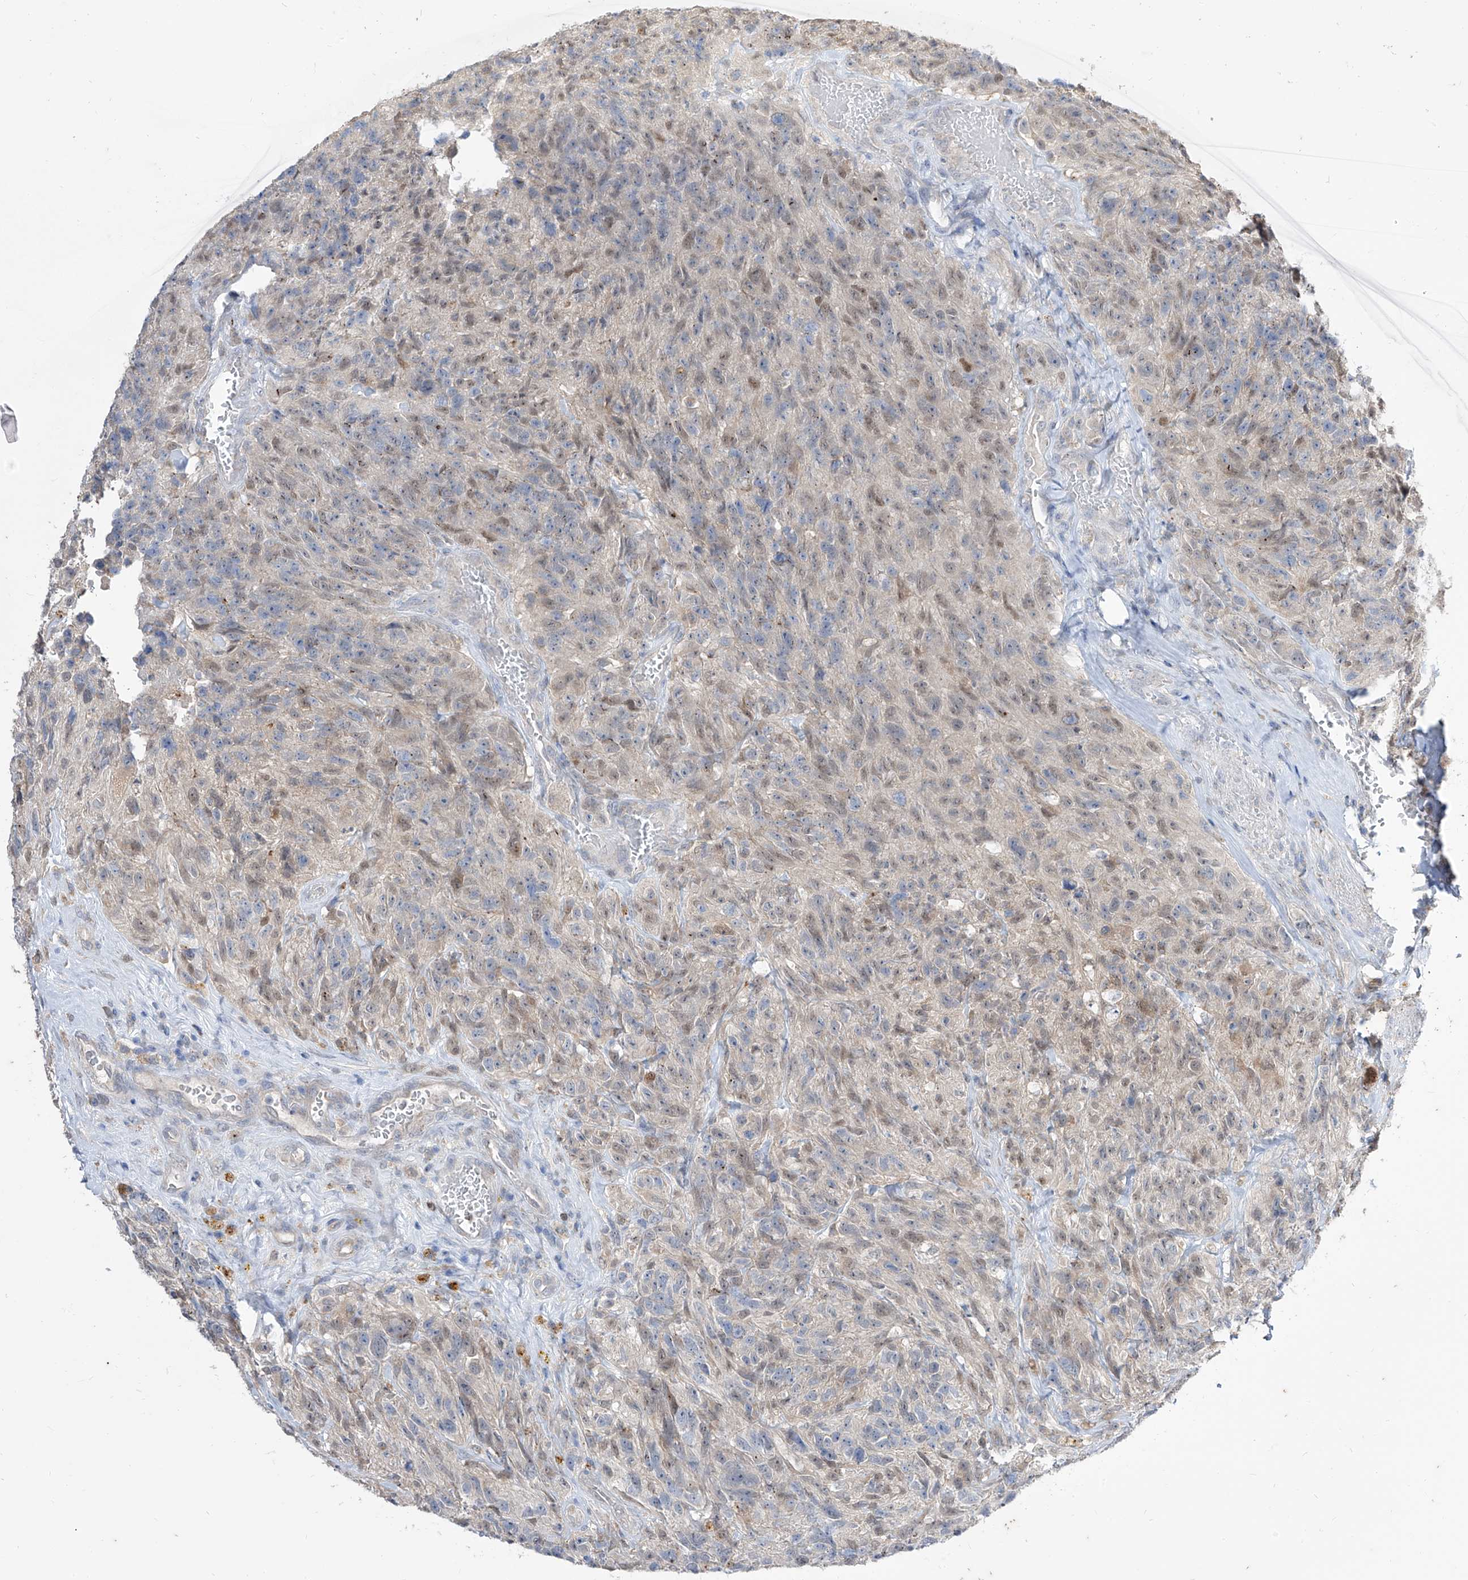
{"staining": {"intensity": "weak", "quantity": "25%-75%", "location": "nuclear"}, "tissue": "glioma", "cell_type": "Tumor cells", "image_type": "cancer", "snomed": [{"axis": "morphology", "description": "Glioma, malignant, High grade"}, {"axis": "topography", "description": "Brain"}], "caption": "Weak nuclear protein staining is present in about 25%-75% of tumor cells in high-grade glioma (malignant). (DAB IHC, brown staining for protein, blue staining for nuclei).", "gene": "BROX", "patient": {"sex": "male", "age": 69}}